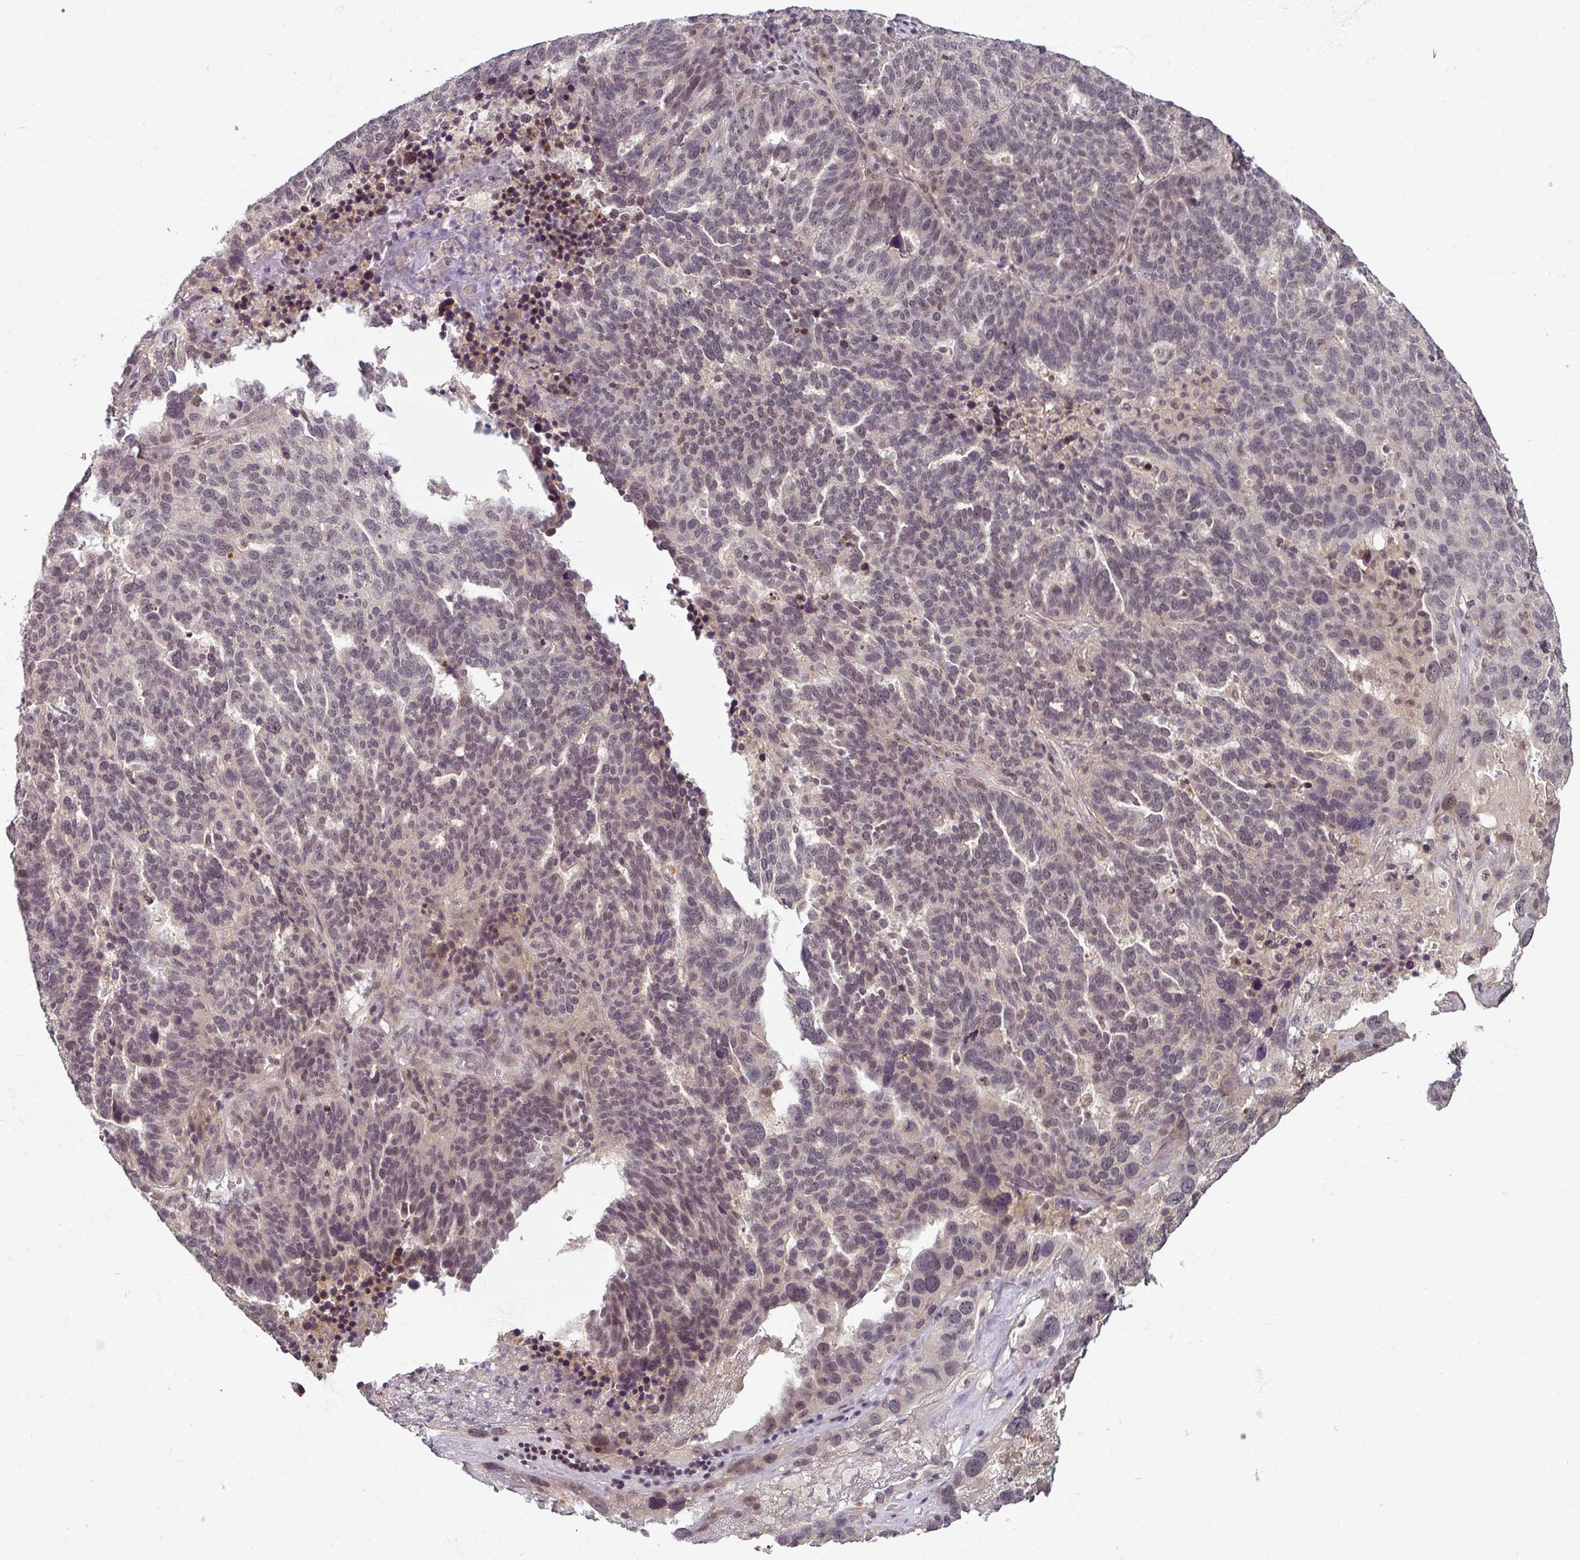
{"staining": {"intensity": "weak", "quantity": "<25%", "location": "nuclear"}, "tissue": "ovarian cancer", "cell_type": "Tumor cells", "image_type": "cancer", "snomed": [{"axis": "morphology", "description": "Cystadenocarcinoma, serous, NOS"}, {"axis": "topography", "description": "Ovary"}], "caption": "There is no significant expression in tumor cells of ovarian serous cystadenocarcinoma.", "gene": "POLR2G", "patient": {"sex": "female", "age": 59}}